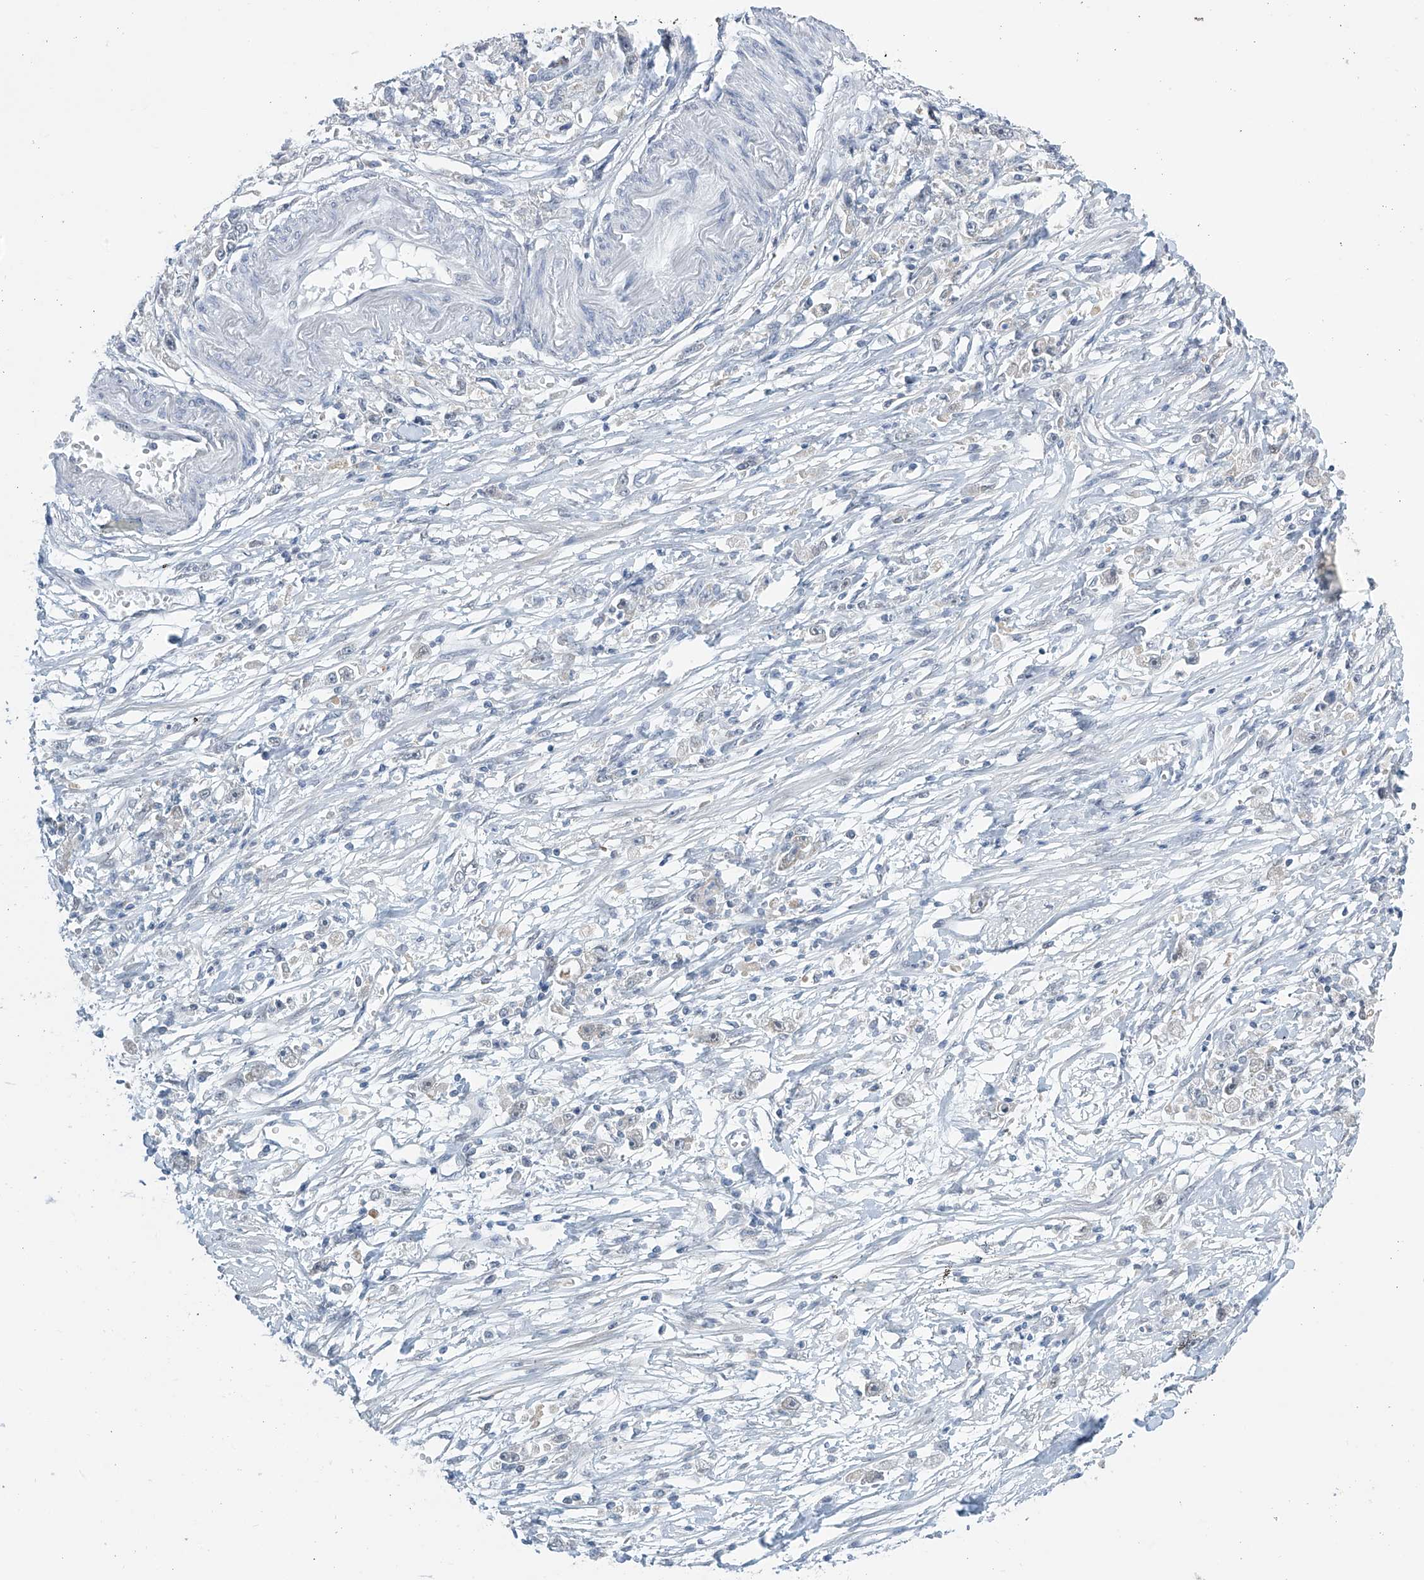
{"staining": {"intensity": "negative", "quantity": "none", "location": "none"}, "tissue": "stomach cancer", "cell_type": "Tumor cells", "image_type": "cancer", "snomed": [{"axis": "morphology", "description": "Adenocarcinoma, NOS"}, {"axis": "topography", "description": "Stomach"}], "caption": "IHC photomicrograph of adenocarcinoma (stomach) stained for a protein (brown), which exhibits no staining in tumor cells.", "gene": "APLF", "patient": {"sex": "female", "age": 59}}